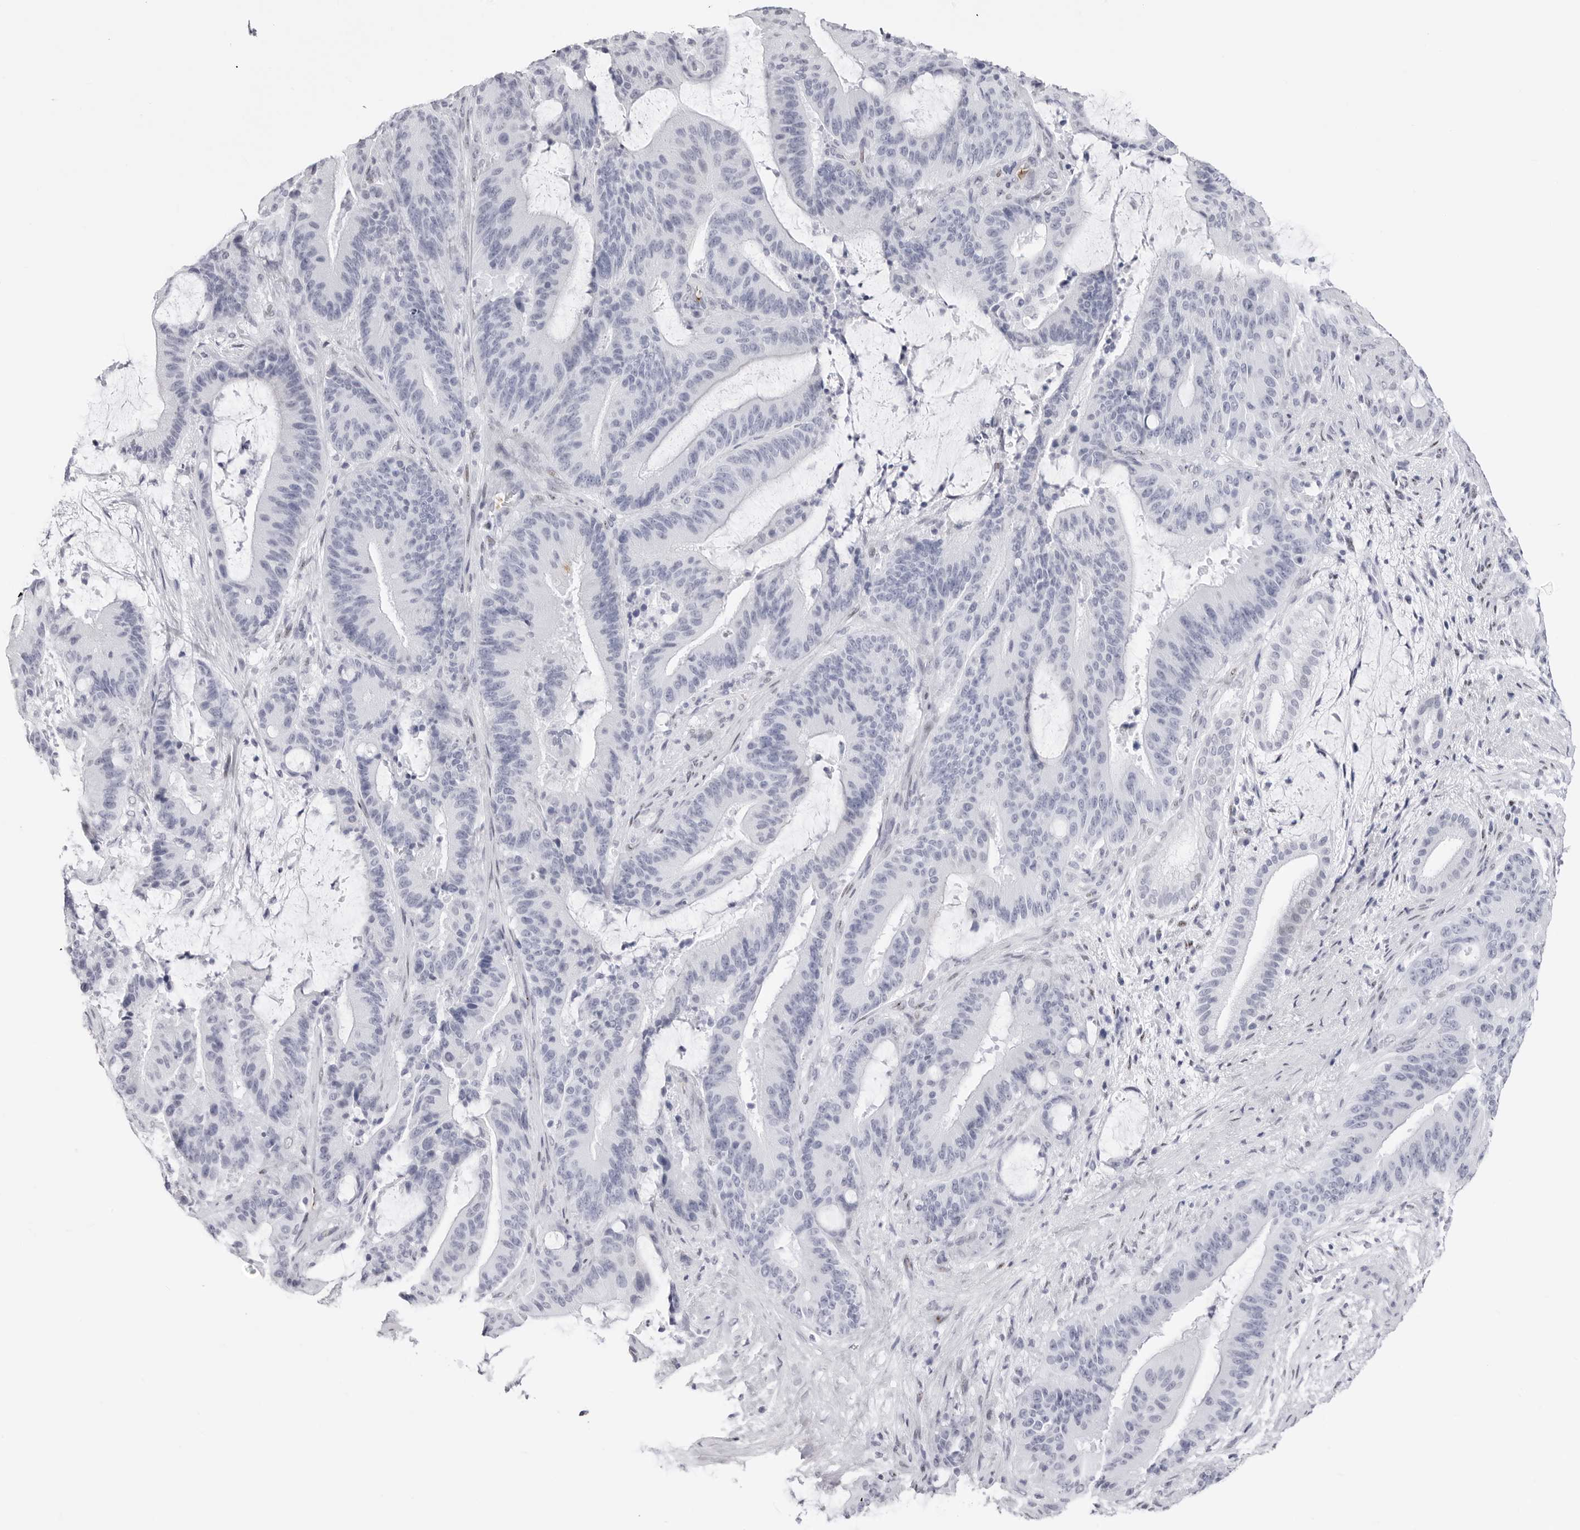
{"staining": {"intensity": "negative", "quantity": "none", "location": "none"}, "tissue": "liver cancer", "cell_type": "Tumor cells", "image_type": "cancer", "snomed": [{"axis": "morphology", "description": "Normal tissue, NOS"}, {"axis": "morphology", "description": "Cholangiocarcinoma"}, {"axis": "topography", "description": "Liver"}, {"axis": "topography", "description": "Peripheral nerve tissue"}], "caption": "Tumor cells show no significant staining in liver cholangiocarcinoma. (Stains: DAB (3,3'-diaminobenzidine) immunohistochemistry with hematoxylin counter stain, Microscopy: brightfield microscopy at high magnification).", "gene": "TSSK1B", "patient": {"sex": "female", "age": 73}}